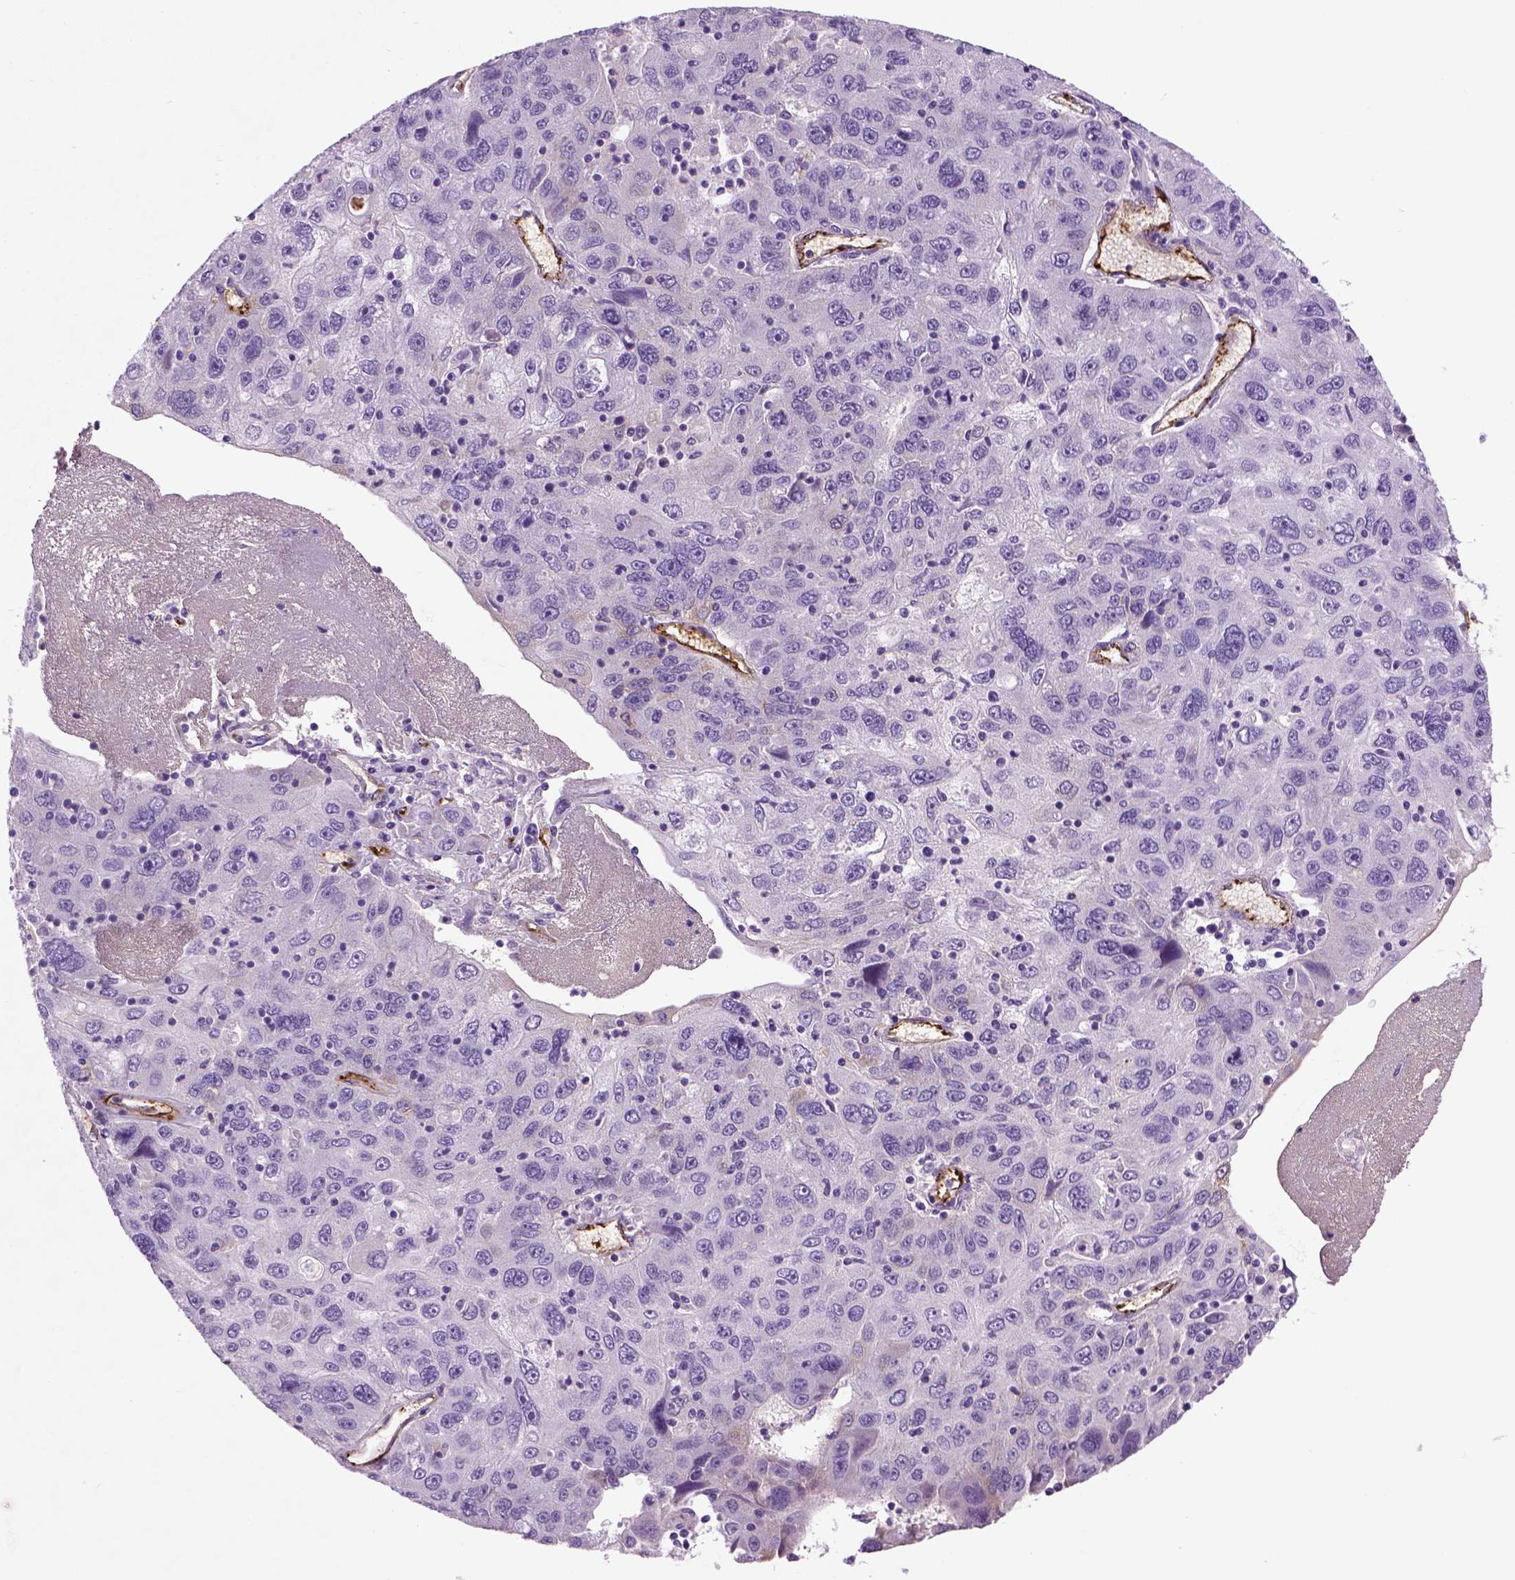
{"staining": {"intensity": "negative", "quantity": "none", "location": "none"}, "tissue": "stomach cancer", "cell_type": "Tumor cells", "image_type": "cancer", "snomed": [{"axis": "morphology", "description": "Adenocarcinoma, NOS"}, {"axis": "topography", "description": "Stomach"}], "caption": "Immunohistochemistry of human stomach cancer (adenocarcinoma) exhibits no positivity in tumor cells. (DAB (3,3'-diaminobenzidine) IHC with hematoxylin counter stain).", "gene": "VWF", "patient": {"sex": "male", "age": 56}}